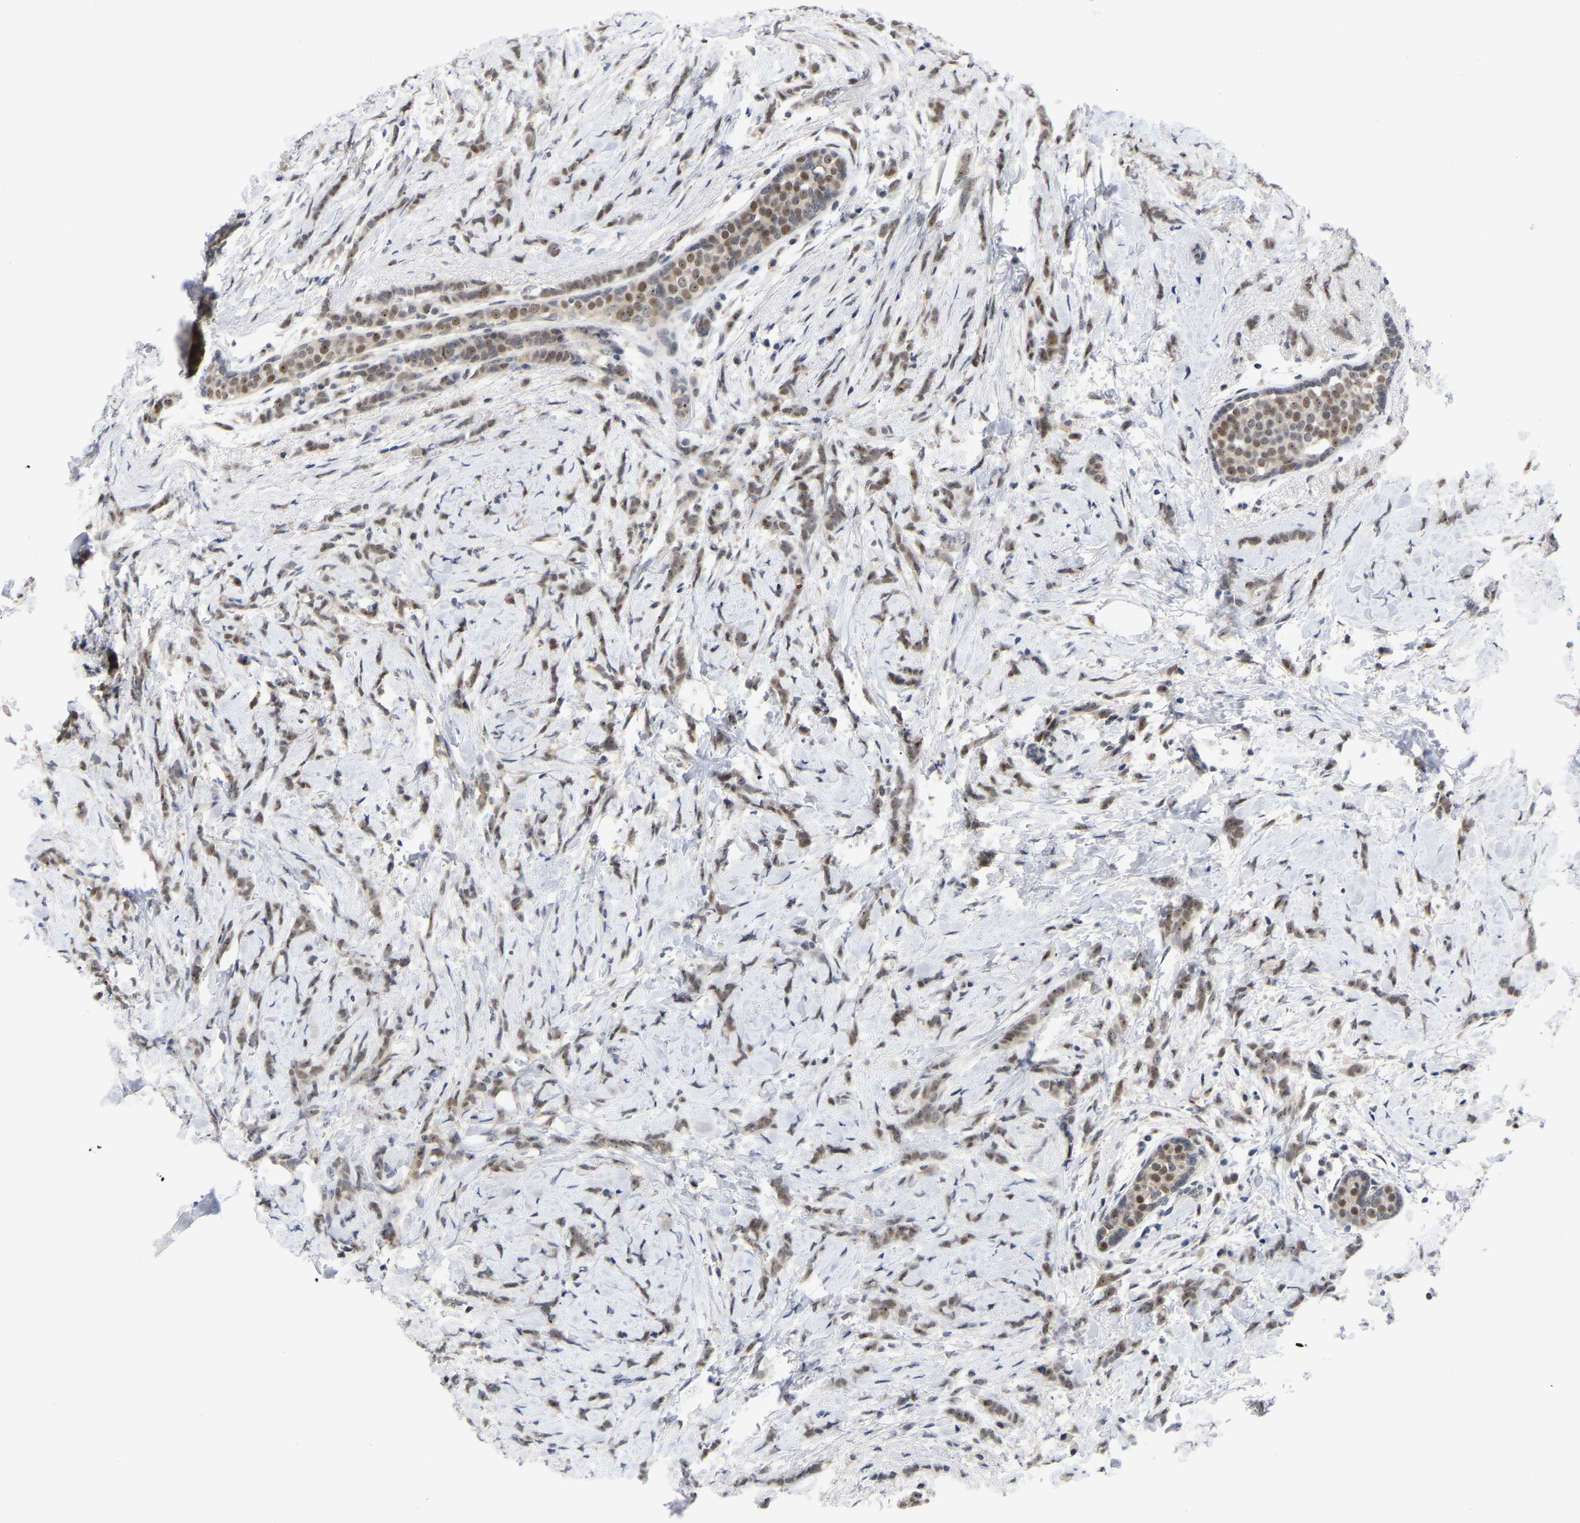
{"staining": {"intensity": "moderate", "quantity": ">75%", "location": "nuclear"}, "tissue": "breast cancer", "cell_type": "Tumor cells", "image_type": "cancer", "snomed": [{"axis": "morphology", "description": "Lobular carcinoma, in situ"}, {"axis": "morphology", "description": "Lobular carcinoma"}, {"axis": "topography", "description": "Breast"}], "caption": "Human breast cancer (lobular carcinoma) stained for a protein (brown) reveals moderate nuclear positive positivity in about >75% of tumor cells.", "gene": "NLE1", "patient": {"sex": "female", "age": 41}}